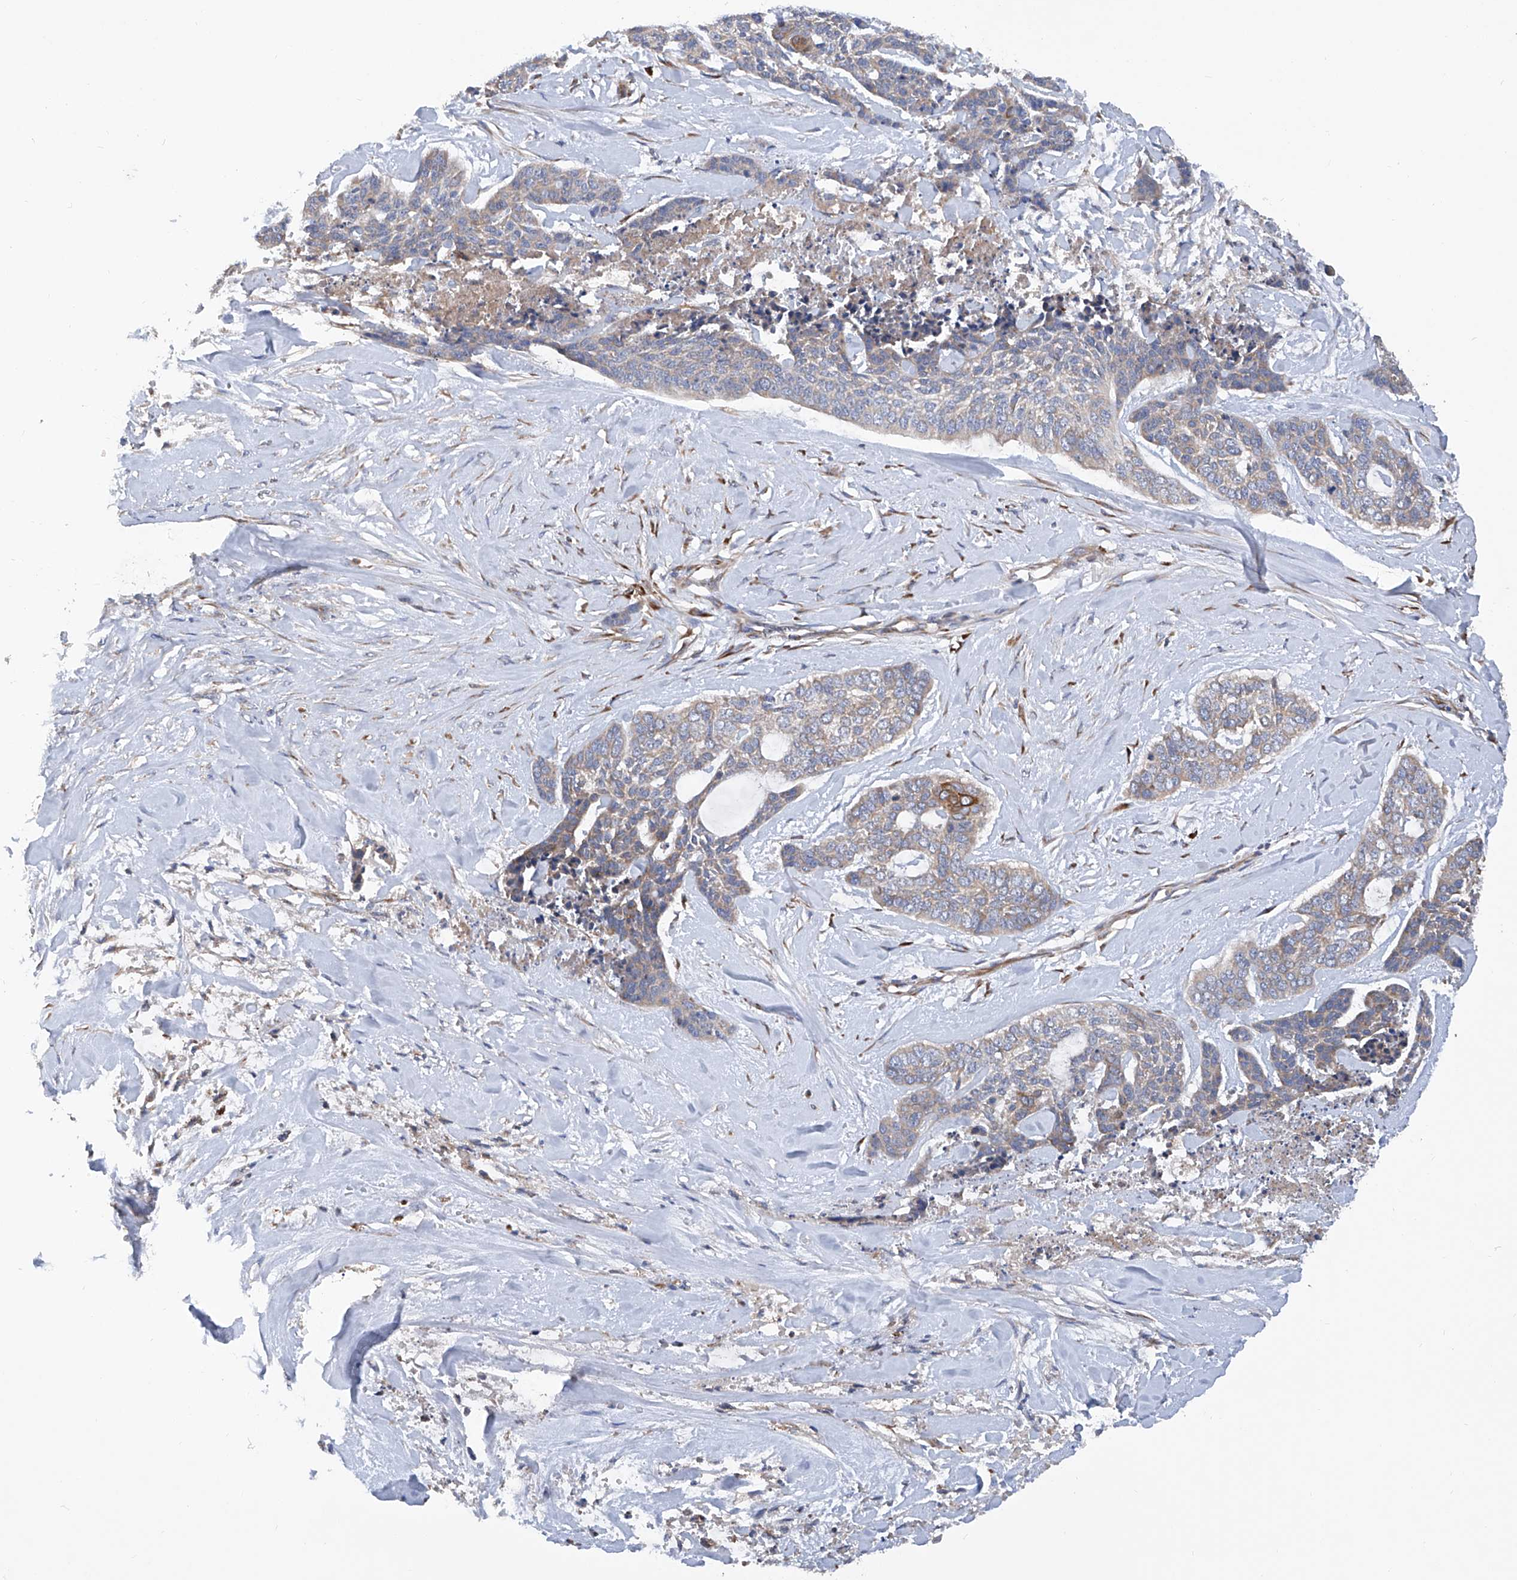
{"staining": {"intensity": "moderate", "quantity": "25%-75%", "location": "cytoplasmic/membranous"}, "tissue": "skin cancer", "cell_type": "Tumor cells", "image_type": "cancer", "snomed": [{"axis": "morphology", "description": "Basal cell carcinoma"}, {"axis": "topography", "description": "Skin"}], "caption": "The micrograph shows staining of skin cancer, revealing moderate cytoplasmic/membranous protein positivity (brown color) within tumor cells.", "gene": "ASCC3", "patient": {"sex": "female", "age": 64}}